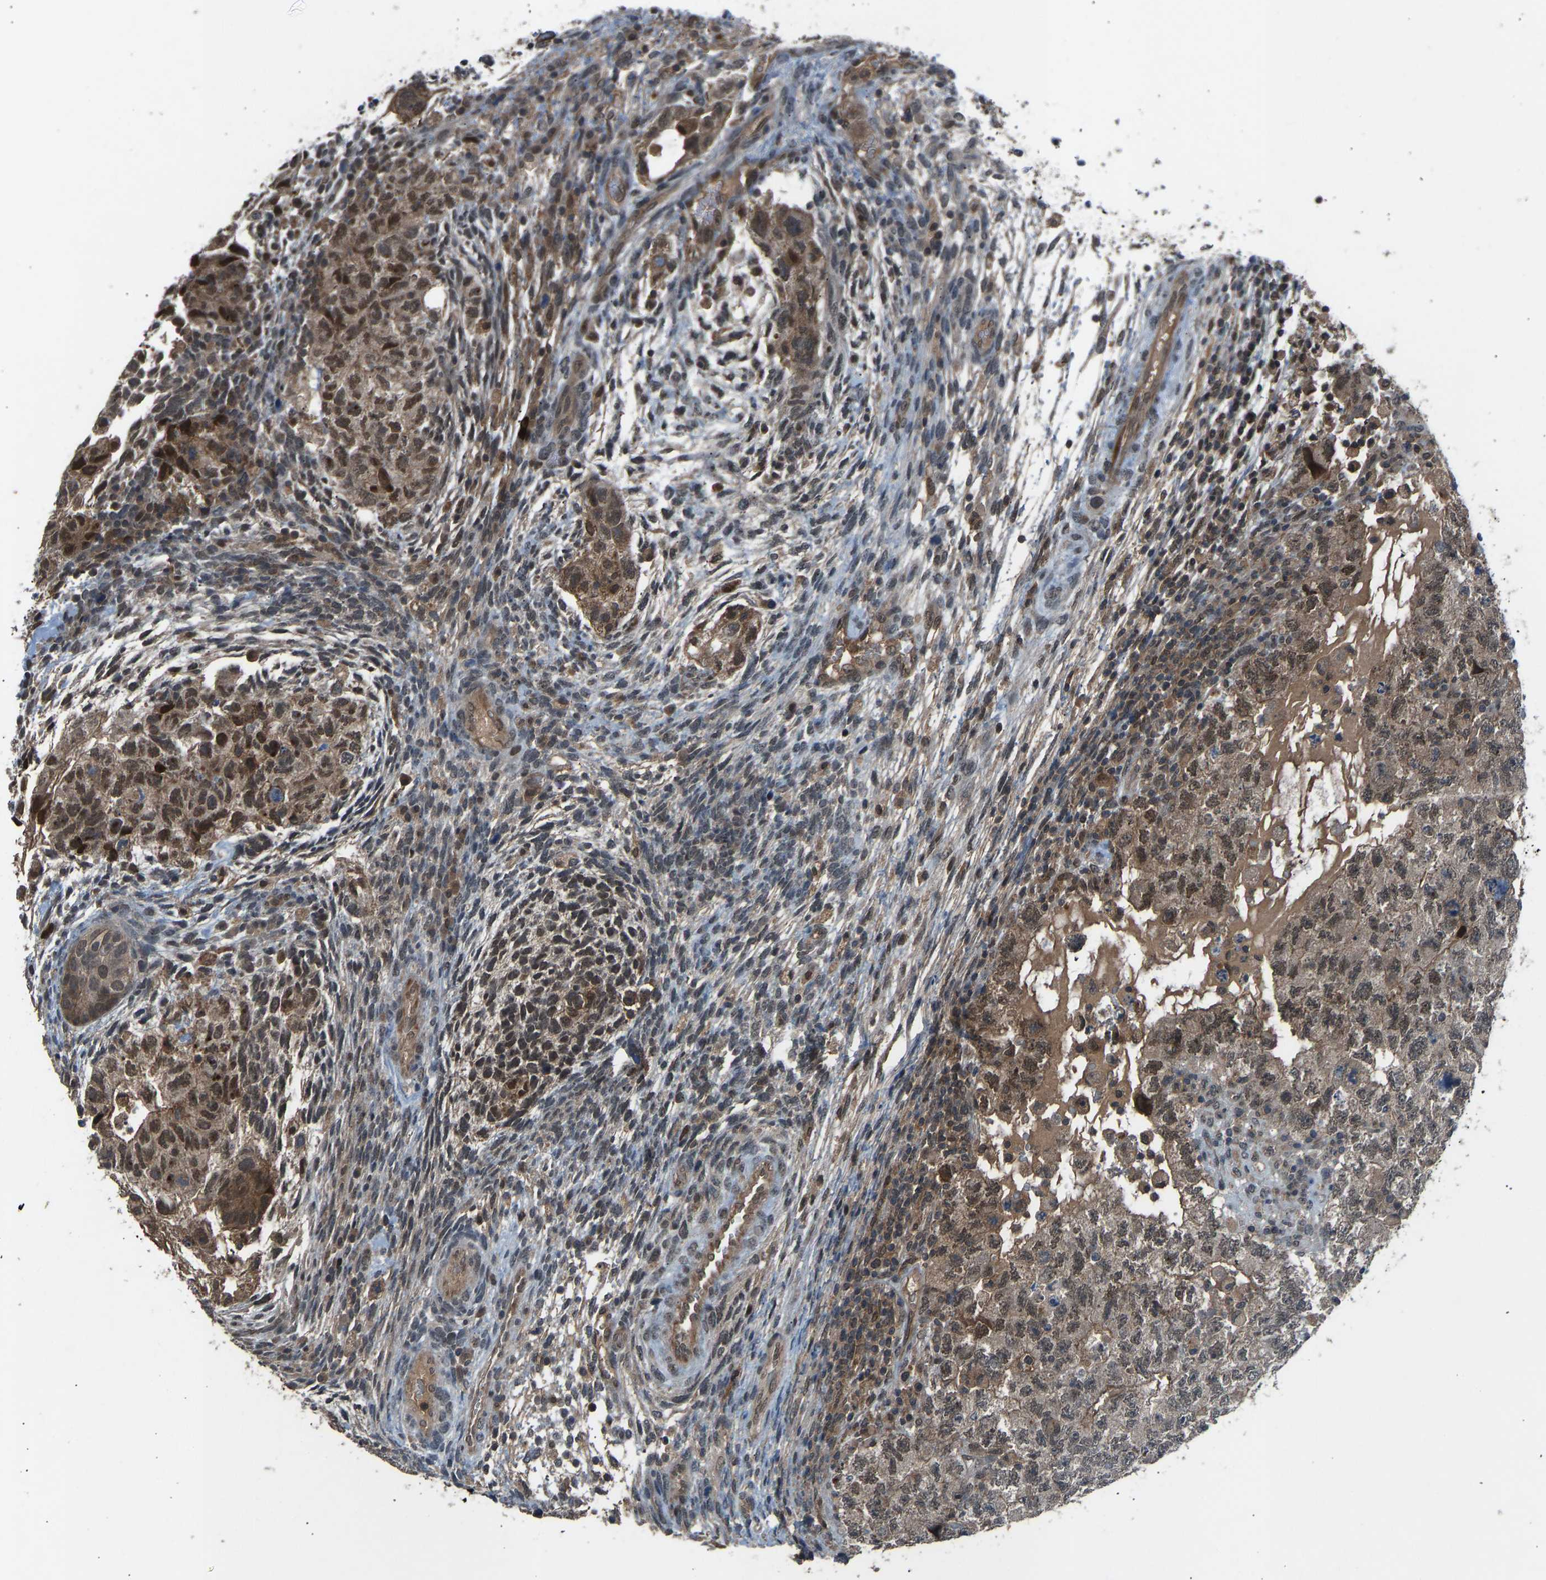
{"staining": {"intensity": "moderate", "quantity": ">75%", "location": "cytoplasmic/membranous,nuclear"}, "tissue": "testis cancer", "cell_type": "Tumor cells", "image_type": "cancer", "snomed": [{"axis": "morphology", "description": "Carcinoma, Embryonal, NOS"}, {"axis": "topography", "description": "Testis"}], "caption": "The histopathology image displays staining of testis embryonal carcinoma, revealing moderate cytoplasmic/membranous and nuclear protein expression (brown color) within tumor cells.", "gene": "SLC43A1", "patient": {"sex": "male", "age": 36}}